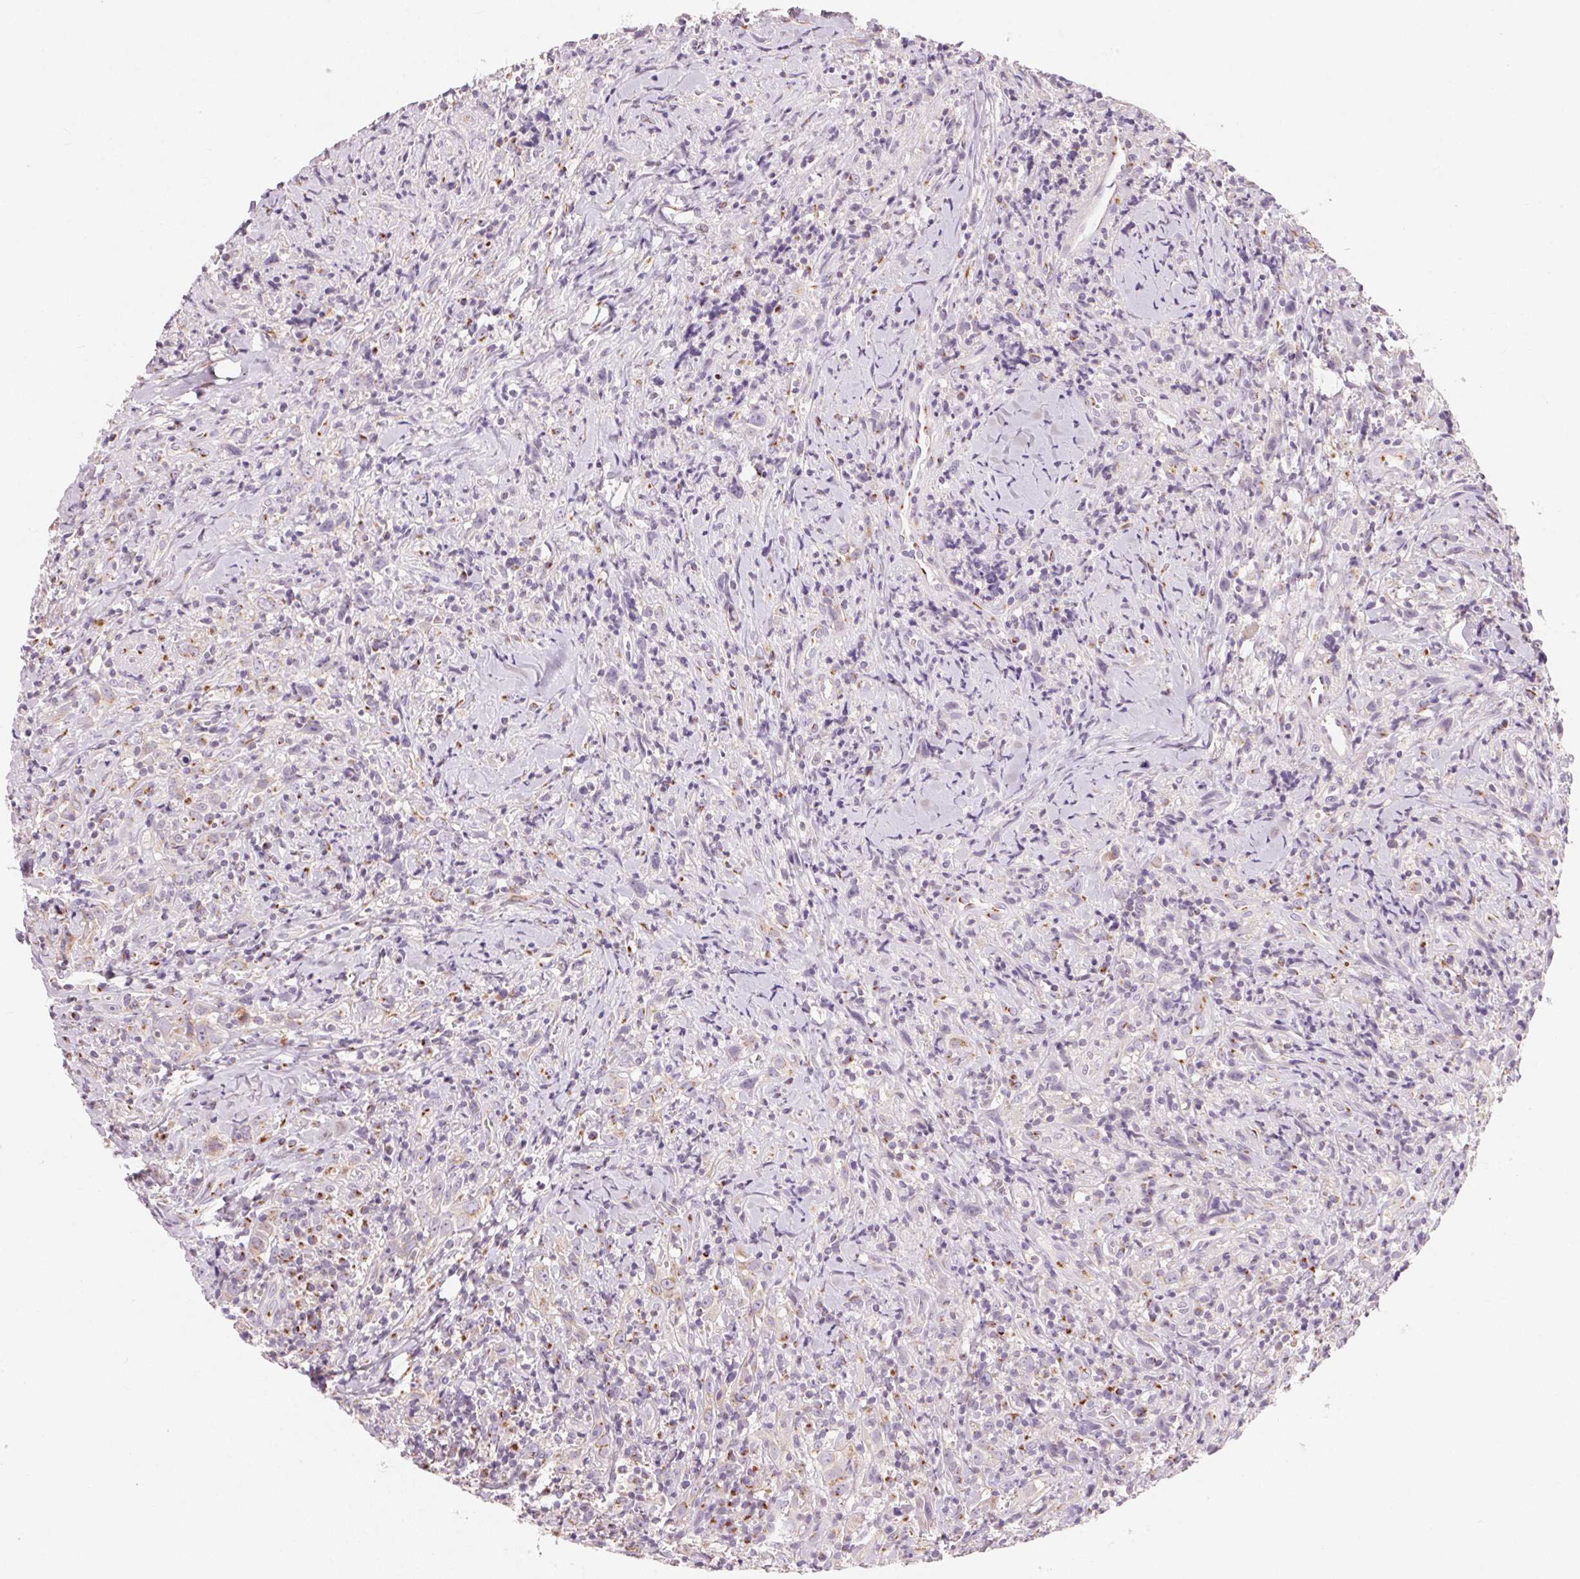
{"staining": {"intensity": "weak", "quantity": "25%-75%", "location": "cytoplasmic/membranous"}, "tissue": "head and neck cancer", "cell_type": "Tumor cells", "image_type": "cancer", "snomed": [{"axis": "morphology", "description": "Squamous cell carcinoma, NOS"}, {"axis": "topography", "description": "Head-Neck"}], "caption": "Immunohistochemistry image of head and neck squamous cell carcinoma stained for a protein (brown), which demonstrates low levels of weak cytoplasmic/membranous positivity in about 25%-75% of tumor cells.", "gene": "DRAM2", "patient": {"sex": "female", "age": 95}}